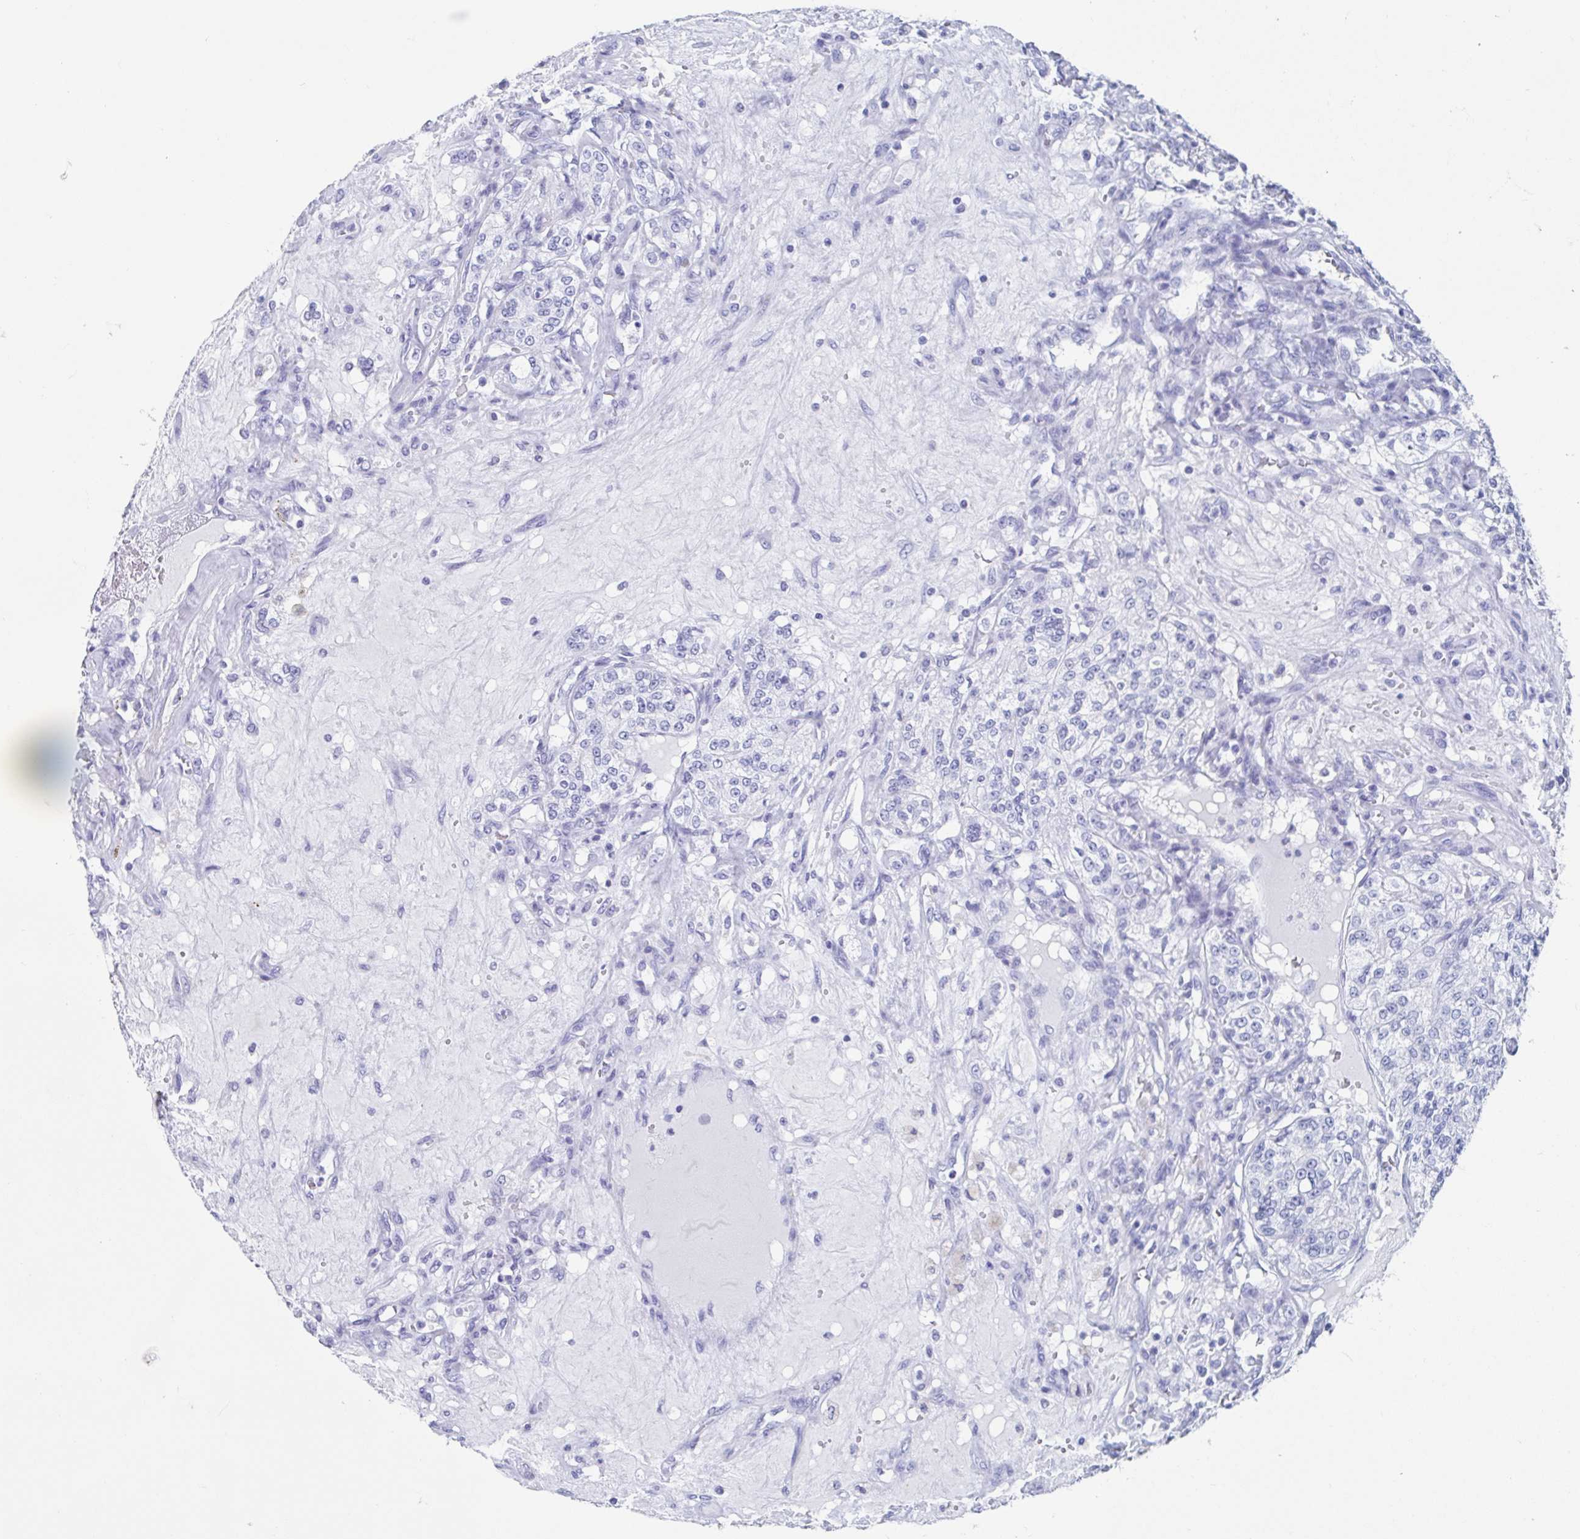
{"staining": {"intensity": "negative", "quantity": "none", "location": "none"}, "tissue": "renal cancer", "cell_type": "Tumor cells", "image_type": "cancer", "snomed": [{"axis": "morphology", "description": "Adenocarcinoma, NOS"}, {"axis": "topography", "description": "Kidney"}], "caption": "Immunohistochemistry of human adenocarcinoma (renal) demonstrates no positivity in tumor cells.", "gene": "HDGFL1", "patient": {"sex": "female", "age": 63}}